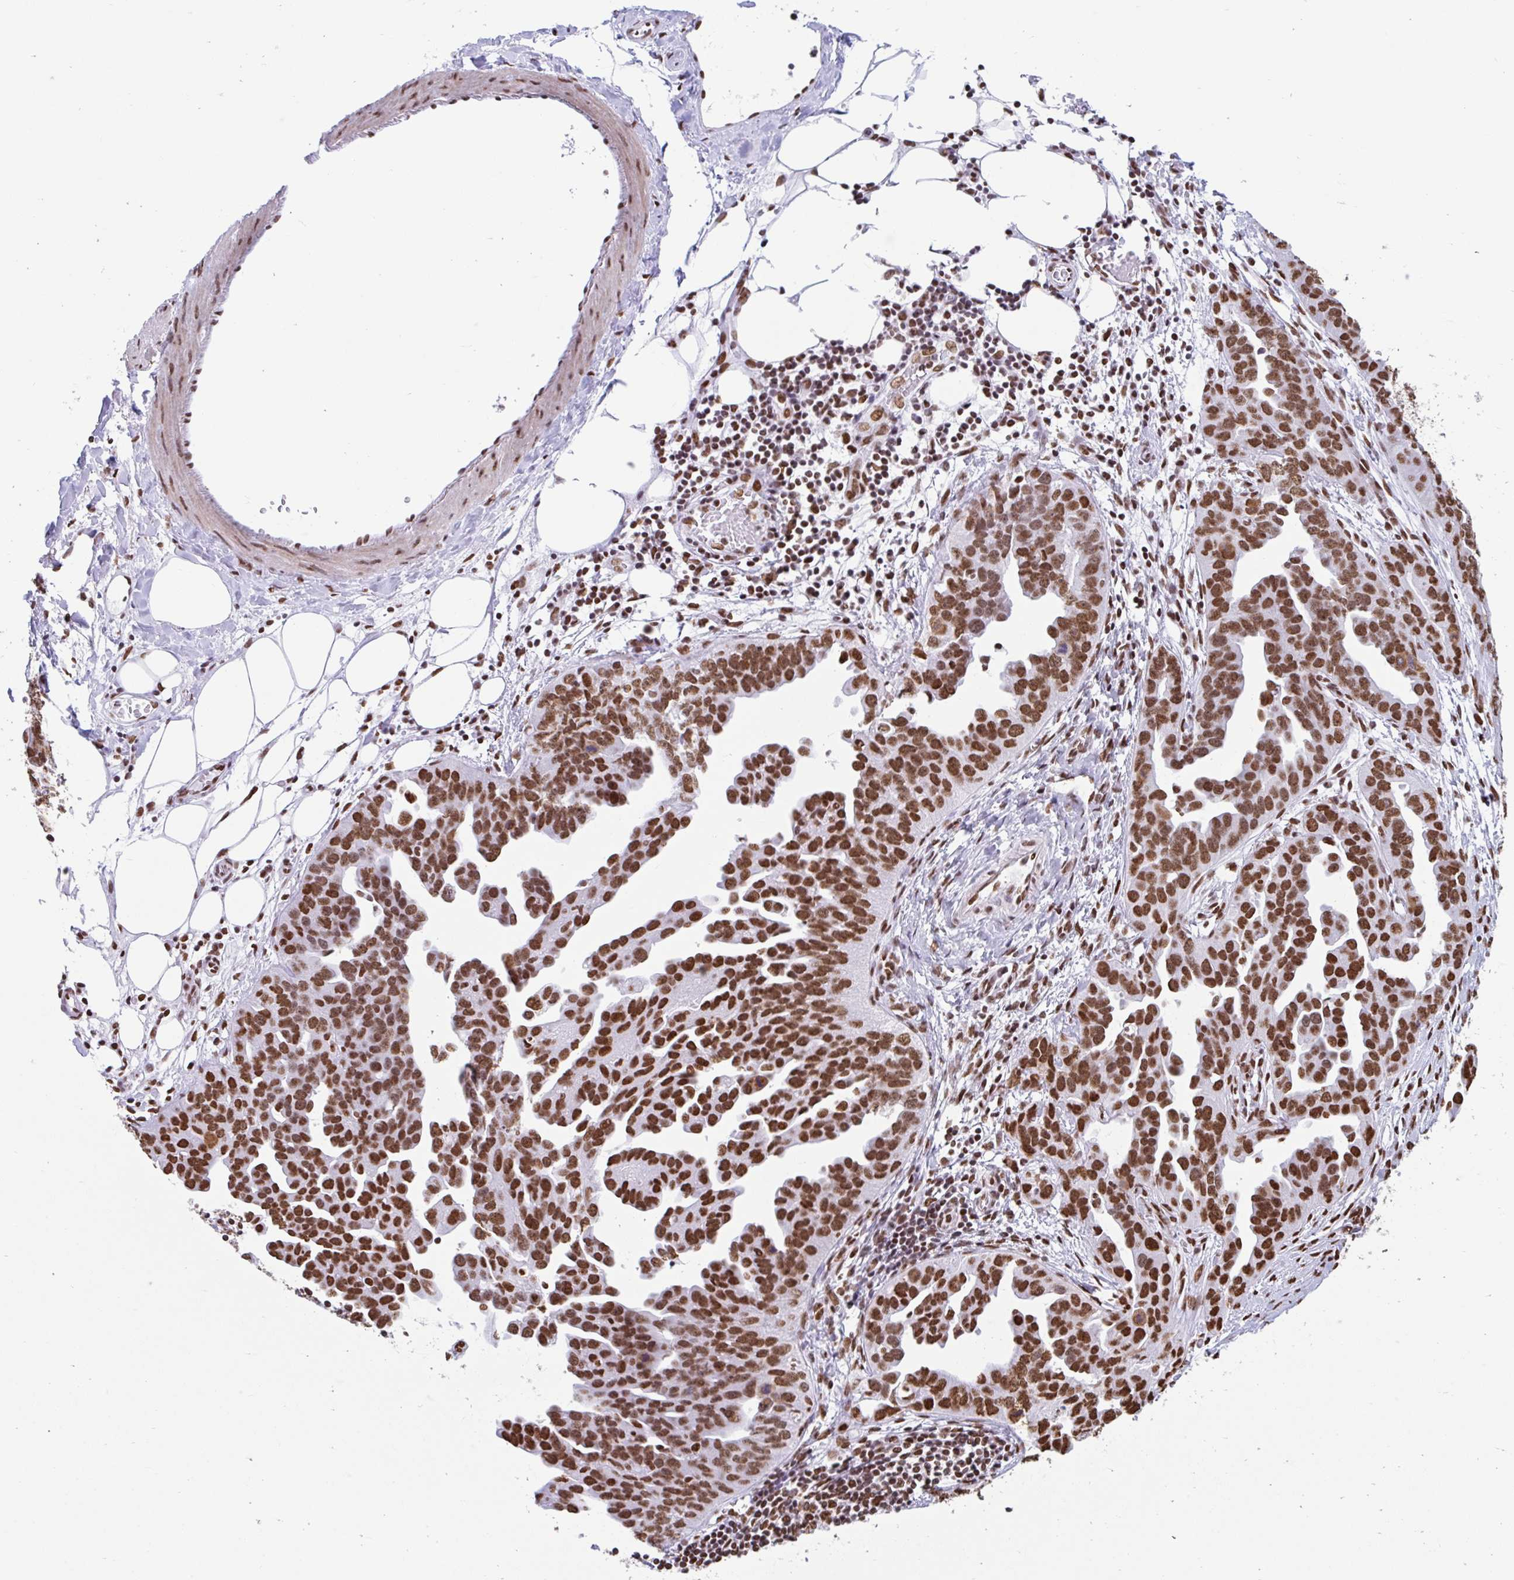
{"staining": {"intensity": "strong", "quantity": ">75%", "location": "nuclear"}, "tissue": "ovarian cancer", "cell_type": "Tumor cells", "image_type": "cancer", "snomed": [{"axis": "morphology", "description": "Cystadenocarcinoma, serous, NOS"}, {"axis": "topography", "description": "Ovary"}], "caption": "Ovarian cancer (serous cystadenocarcinoma) tissue exhibits strong nuclear expression in about >75% of tumor cells, visualized by immunohistochemistry.", "gene": "KHDRBS1", "patient": {"sex": "female", "age": 75}}